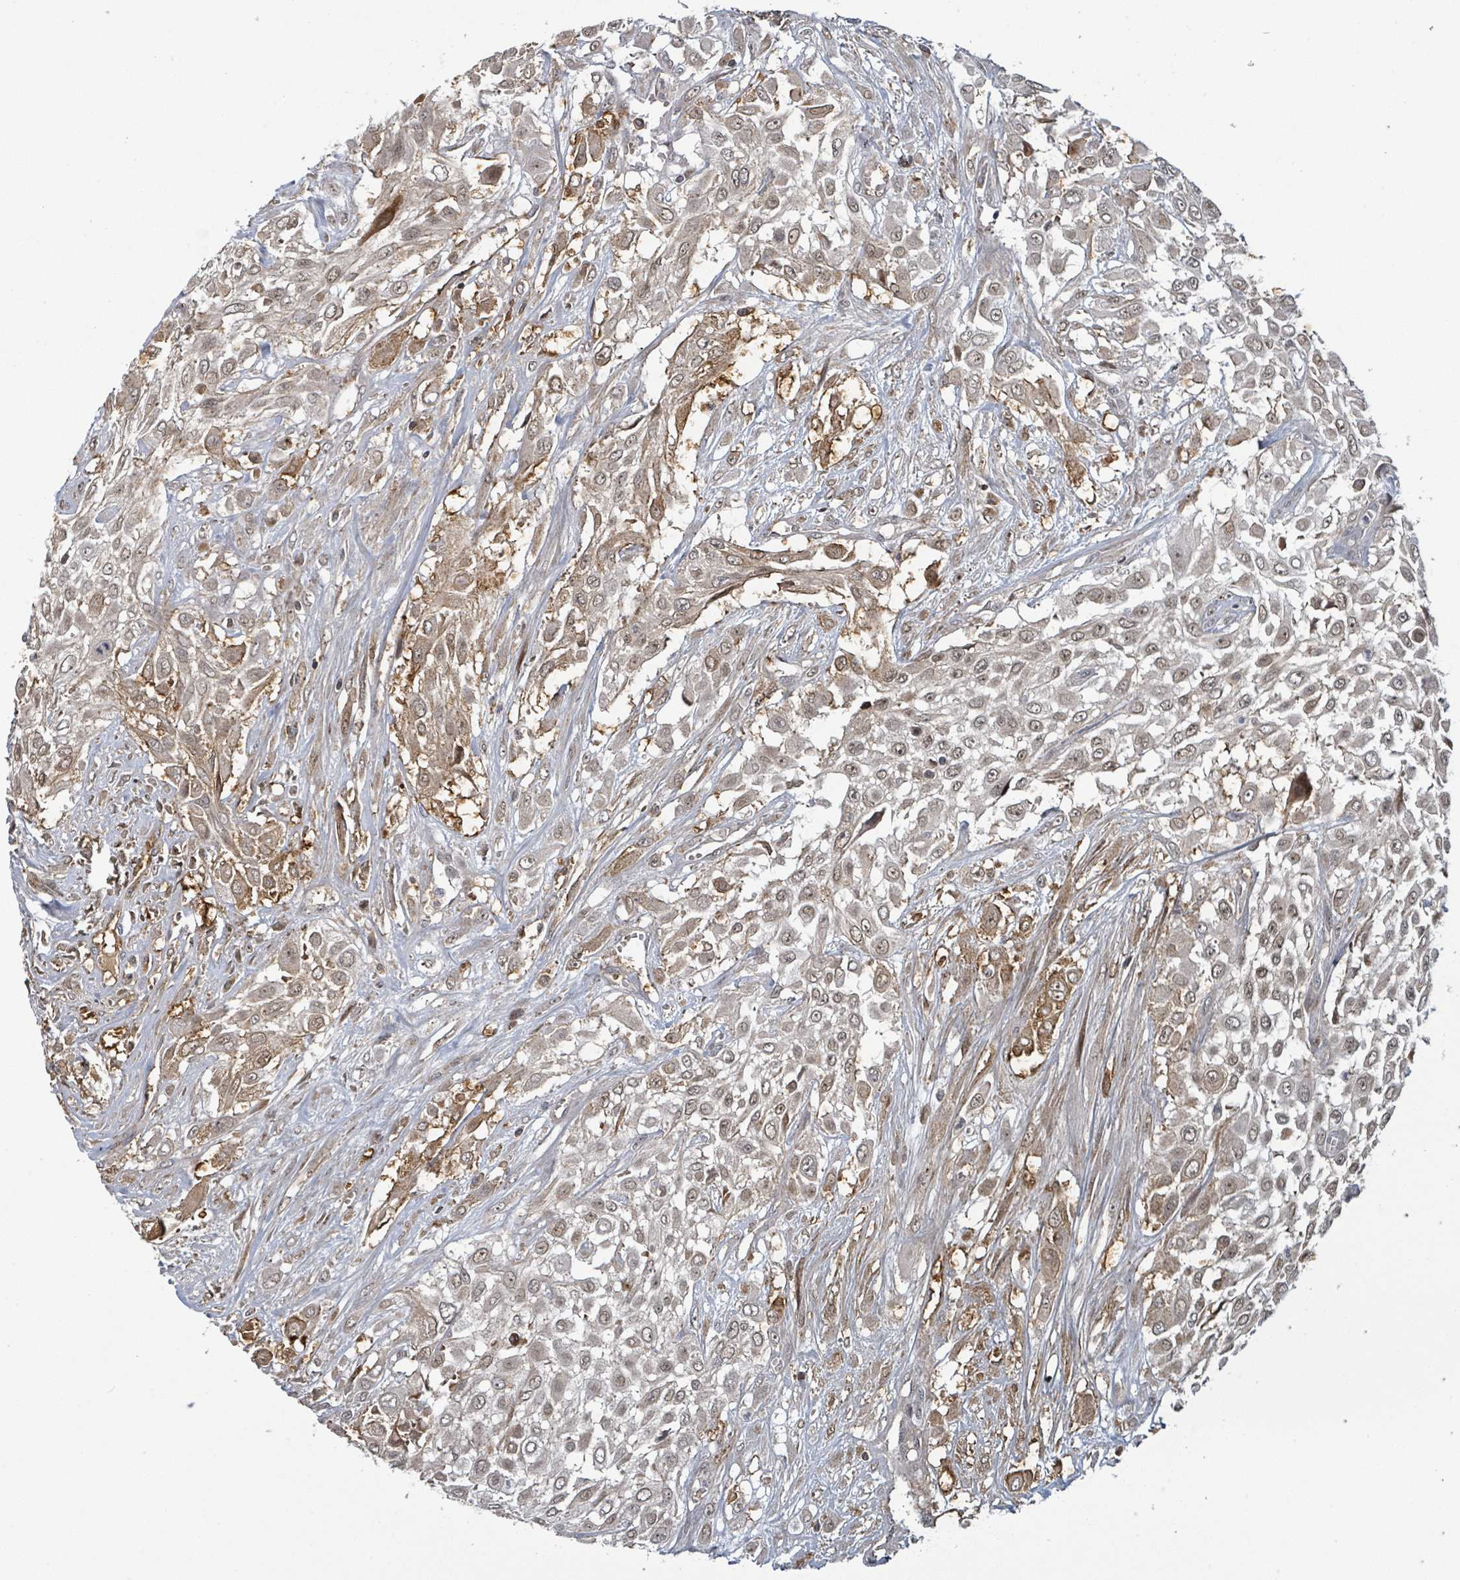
{"staining": {"intensity": "moderate", "quantity": "25%-75%", "location": "cytoplasmic/membranous,nuclear"}, "tissue": "urothelial cancer", "cell_type": "Tumor cells", "image_type": "cancer", "snomed": [{"axis": "morphology", "description": "Urothelial carcinoma, High grade"}, {"axis": "topography", "description": "Urinary bladder"}], "caption": "High-grade urothelial carcinoma stained with a brown dye shows moderate cytoplasmic/membranous and nuclear positive expression in about 25%-75% of tumor cells.", "gene": "GTF3C1", "patient": {"sex": "male", "age": 57}}